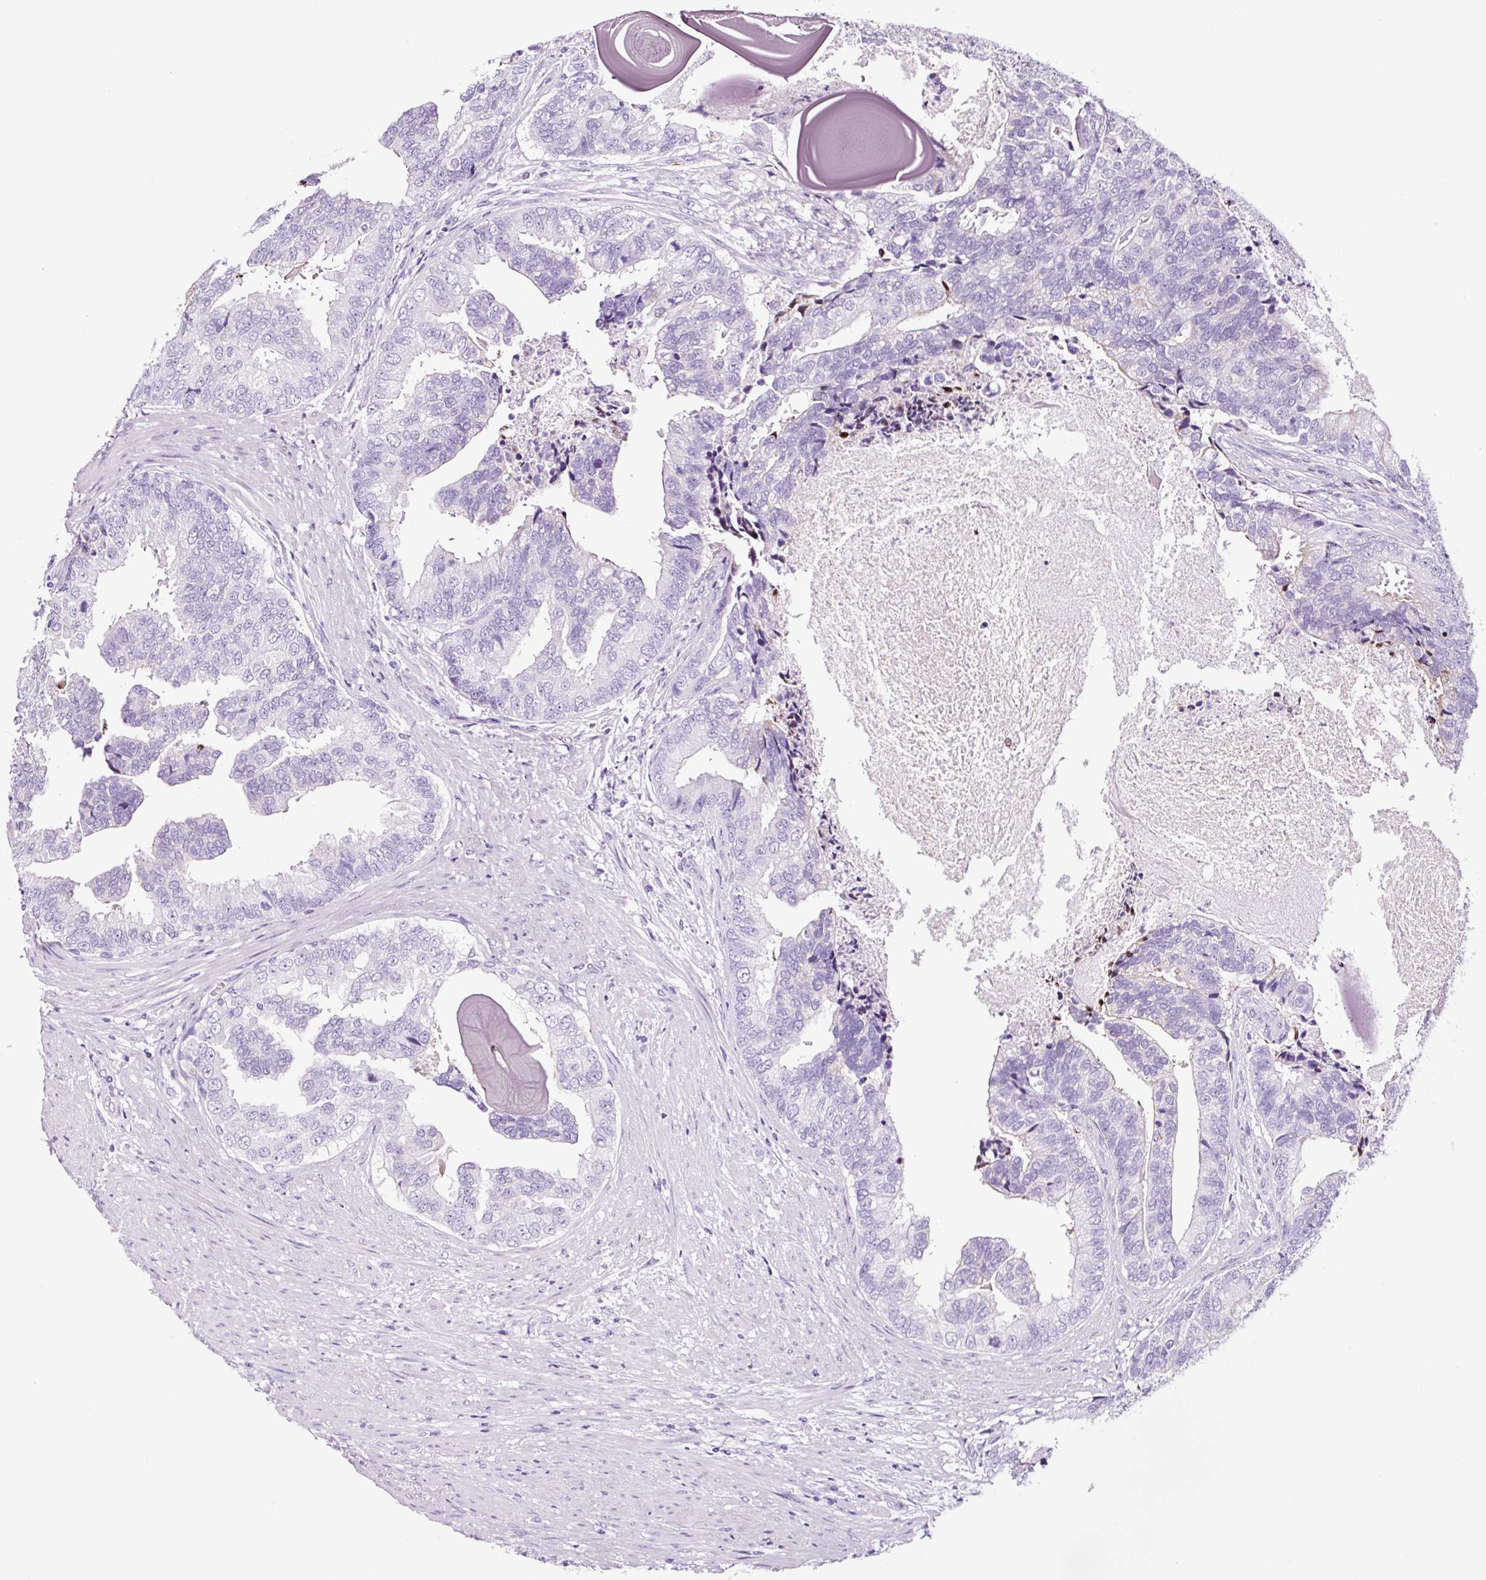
{"staining": {"intensity": "negative", "quantity": "none", "location": "none"}, "tissue": "prostate cancer", "cell_type": "Tumor cells", "image_type": "cancer", "snomed": [{"axis": "morphology", "description": "Adenocarcinoma, High grade"}, {"axis": "topography", "description": "Prostate"}], "caption": "A photomicrograph of human prostate adenocarcinoma (high-grade) is negative for staining in tumor cells. (IHC, brightfield microscopy, high magnification).", "gene": "FBXL7", "patient": {"sex": "male", "age": 68}}